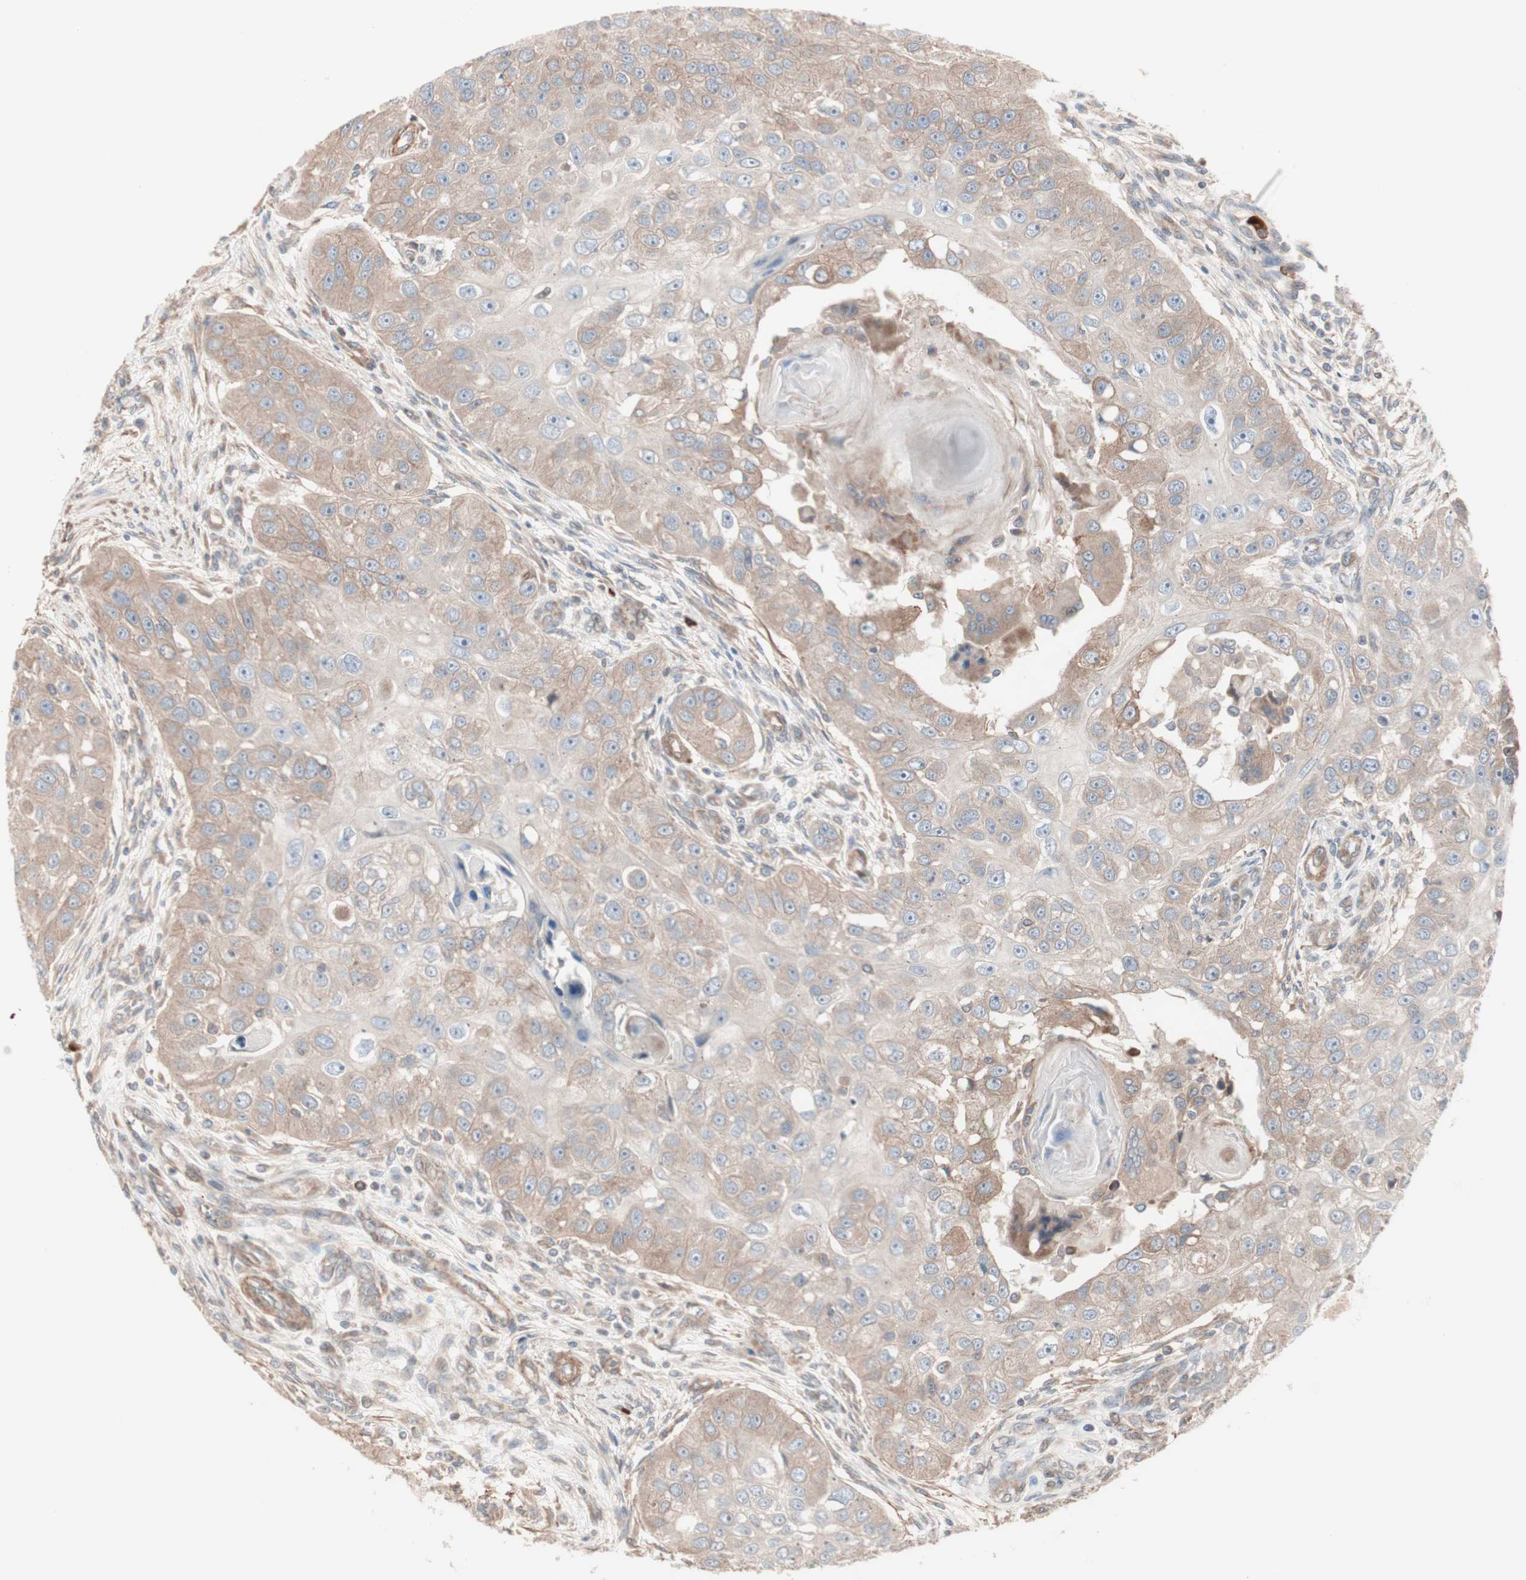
{"staining": {"intensity": "moderate", "quantity": ">75%", "location": "cytoplasmic/membranous"}, "tissue": "head and neck cancer", "cell_type": "Tumor cells", "image_type": "cancer", "snomed": [{"axis": "morphology", "description": "Normal tissue, NOS"}, {"axis": "morphology", "description": "Squamous cell carcinoma, NOS"}, {"axis": "topography", "description": "Skeletal muscle"}, {"axis": "topography", "description": "Head-Neck"}], "caption": "Immunohistochemistry of head and neck cancer shows medium levels of moderate cytoplasmic/membranous staining in approximately >75% of tumor cells.", "gene": "ALG5", "patient": {"sex": "male", "age": 51}}